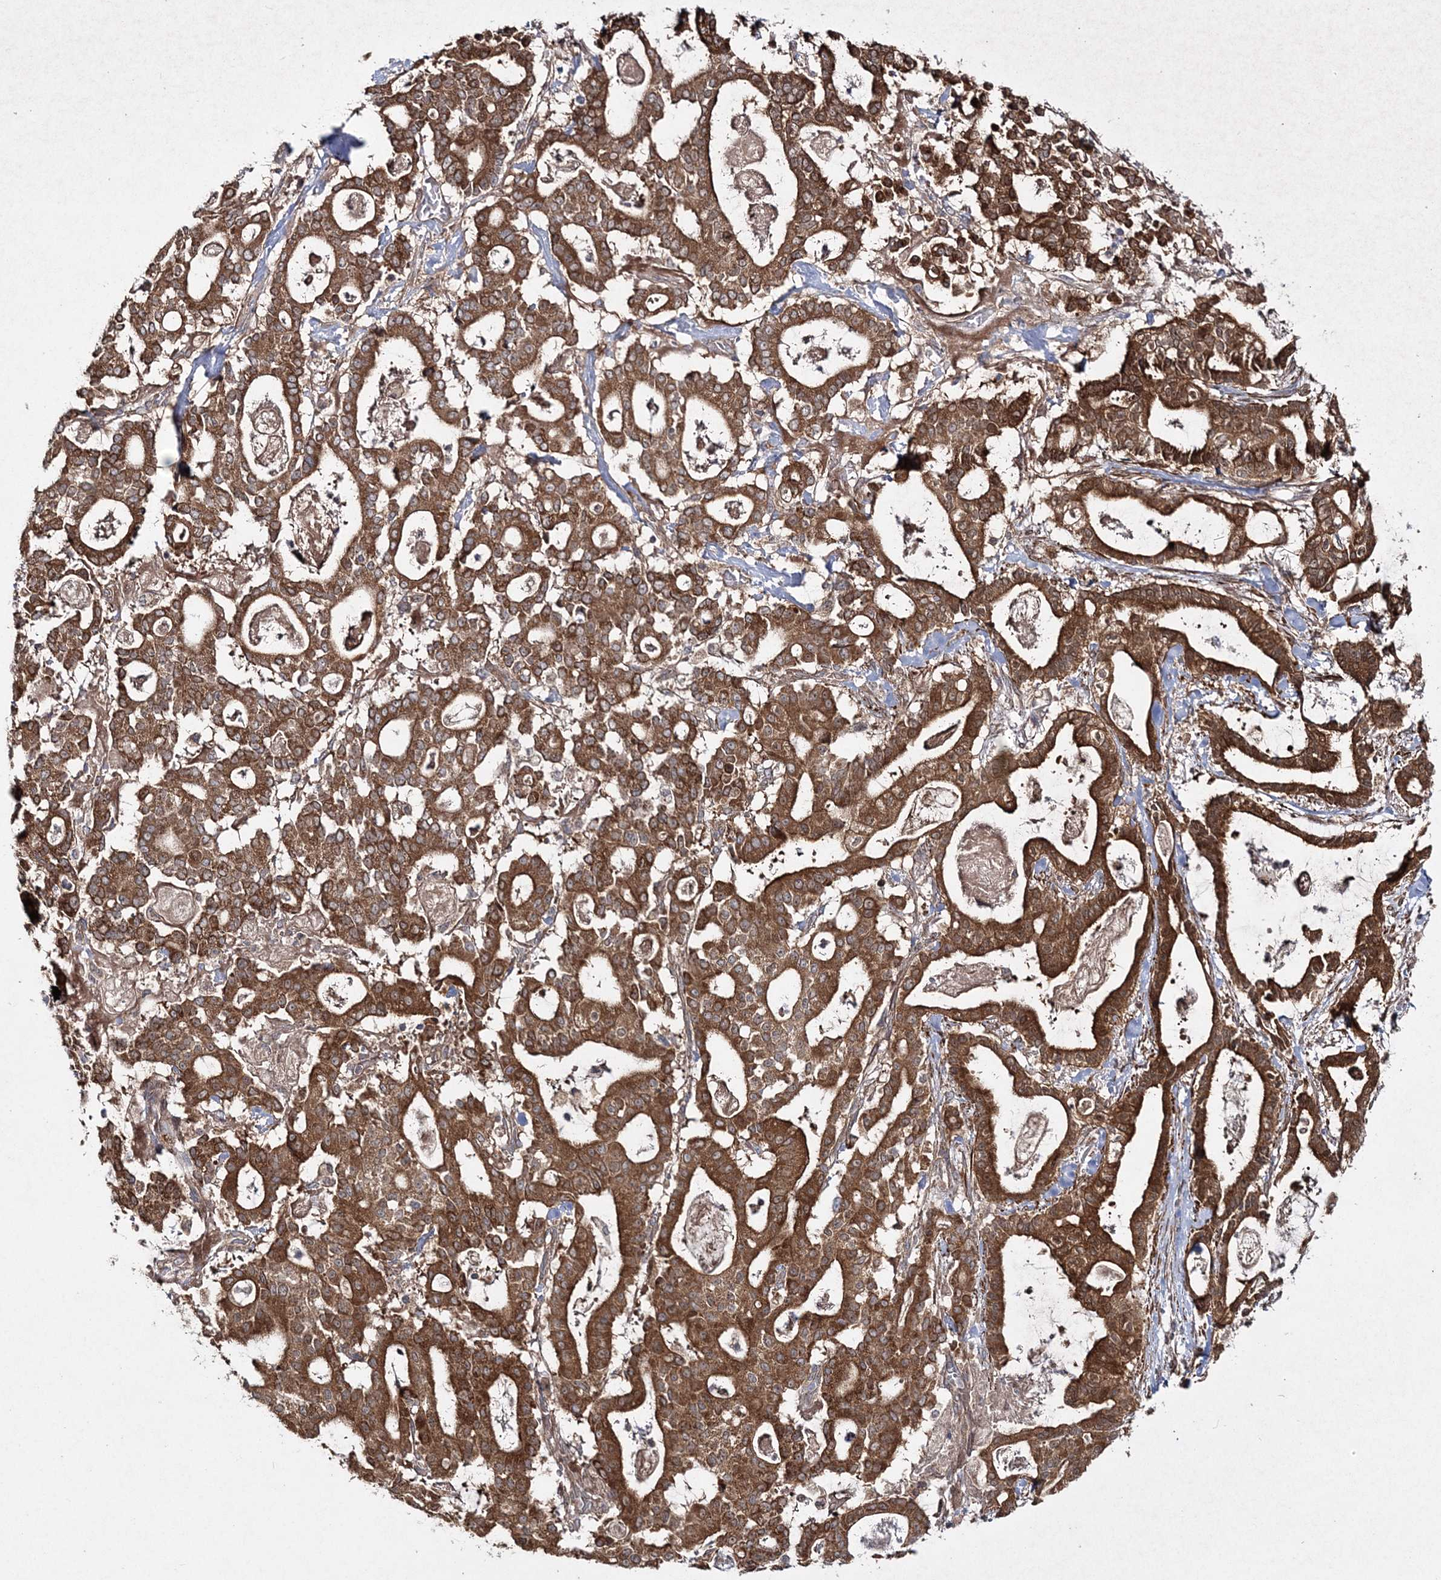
{"staining": {"intensity": "strong", "quantity": ">75%", "location": "cytoplasmic/membranous"}, "tissue": "pancreatic cancer", "cell_type": "Tumor cells", "image_type": "cancer", "snomed": [{"axis": "morphology", "description": "Adenocarcinoma, NOS"}, {"axis": "topography", "description": "Pancreas"}], "caption": "Tumor cells demonstrate high levels of strong cytoplasmic/membranous staining in about >75% of cells in human adenocarcinoma (pancreatic).", "gene": "MOCS2", "patient": {"sex": "male", "age": 63}}